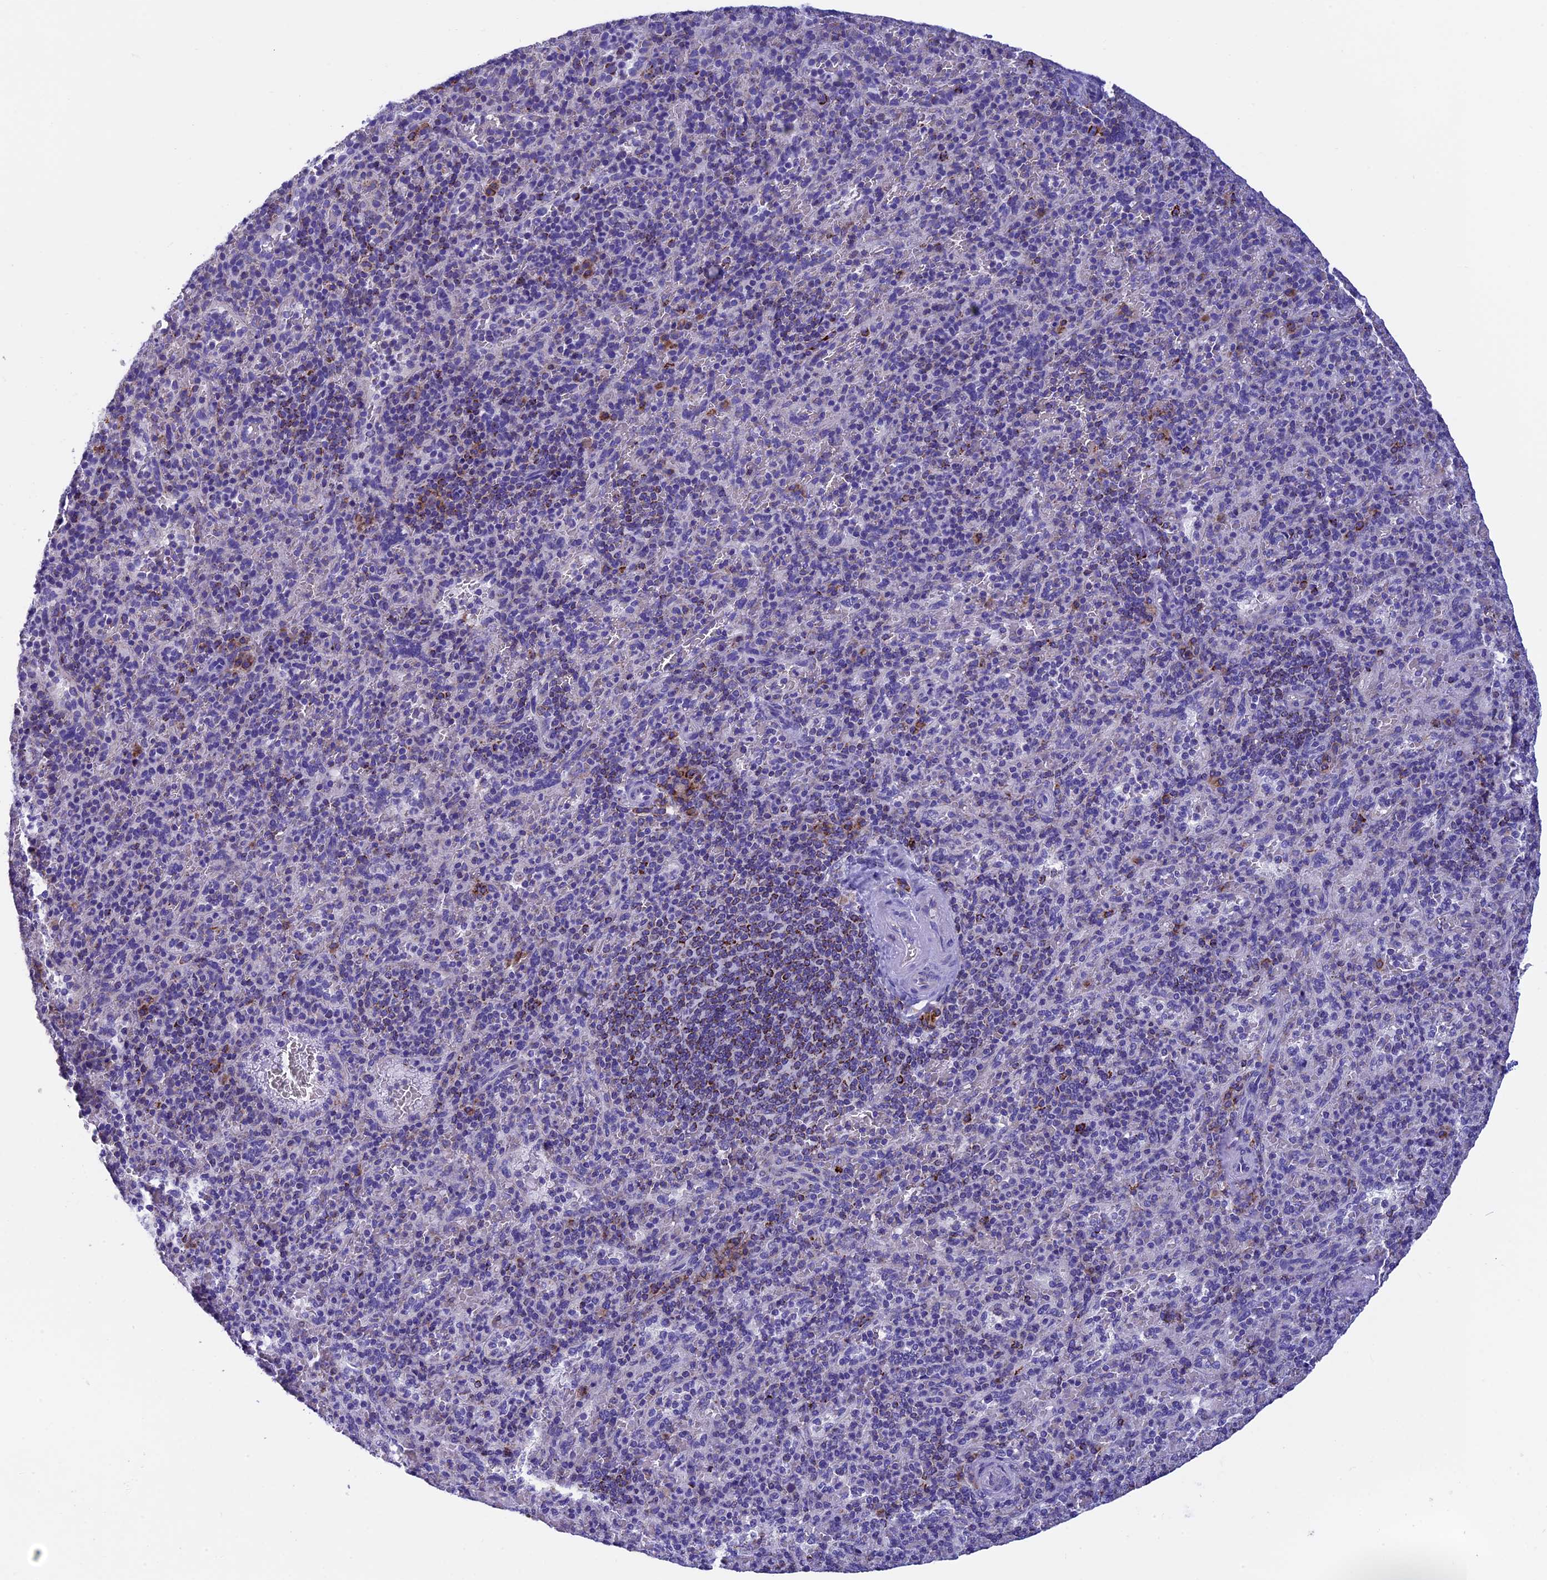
{"staining": {"intensity": "moderate", "quantity": "<25%", "location": "cytoplasmic/membranous"}, "tissue": "spleen", "cell_type": "Cells in red pulp", "image_type": "normal", "snomed": [{"axis": "morphology", "description": "Normal tissue, NOS"}, {"axis": "topography", "description": "Spleen"}], "caption": "DAB immunohistochemical staining of unremarkable human spleen reveals moderate cytoplasmic/membranous protein expression in about <25% of cells in red pulp.", "gene": "SLC8B1", "patient": {"sex": "male", "age": 82}}